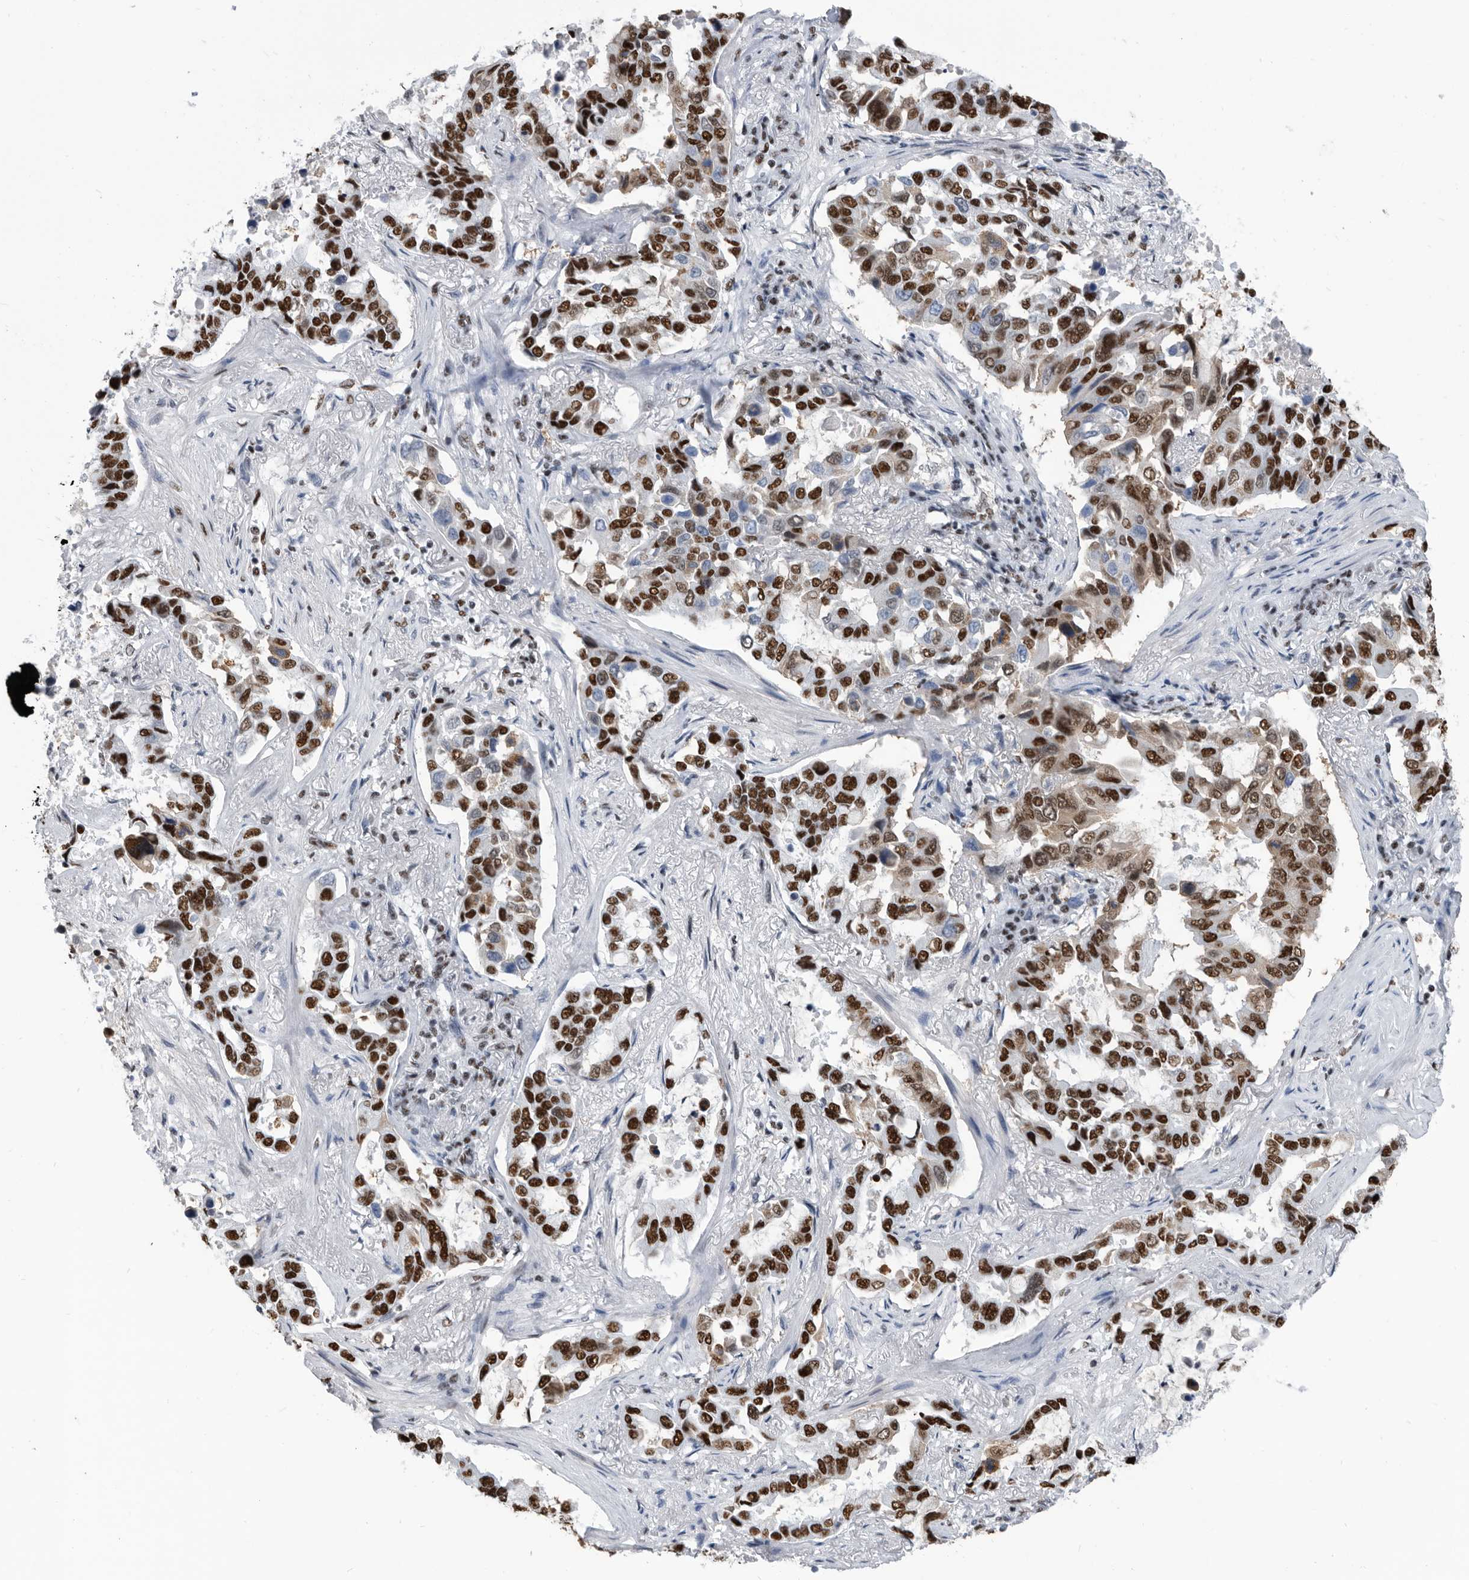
{"staining": {"intensity": "strong", "quantity": ">75%", "location": "nuclear"}, "tissue": "lung cancer", "cell_type": "Tumor cells", "image_type": "cancer", "snomed": [{"axis": "morphology", "description": "Squamous cell carcinoma, NOS"}, {"axis": "topography", "description": "Lung"}], "caption": "Immunohistochemical staining of human lung squamous cell carcinoma shows high levels of strong nuclear positivity in about >75% of tumor cells. Using DAB (brown) and hematoxylin (blue) stains, captured at high magnification using brightfield microscopy.", "gene": "SF3A1", "patient": {"sex": "male", "age": 66}}